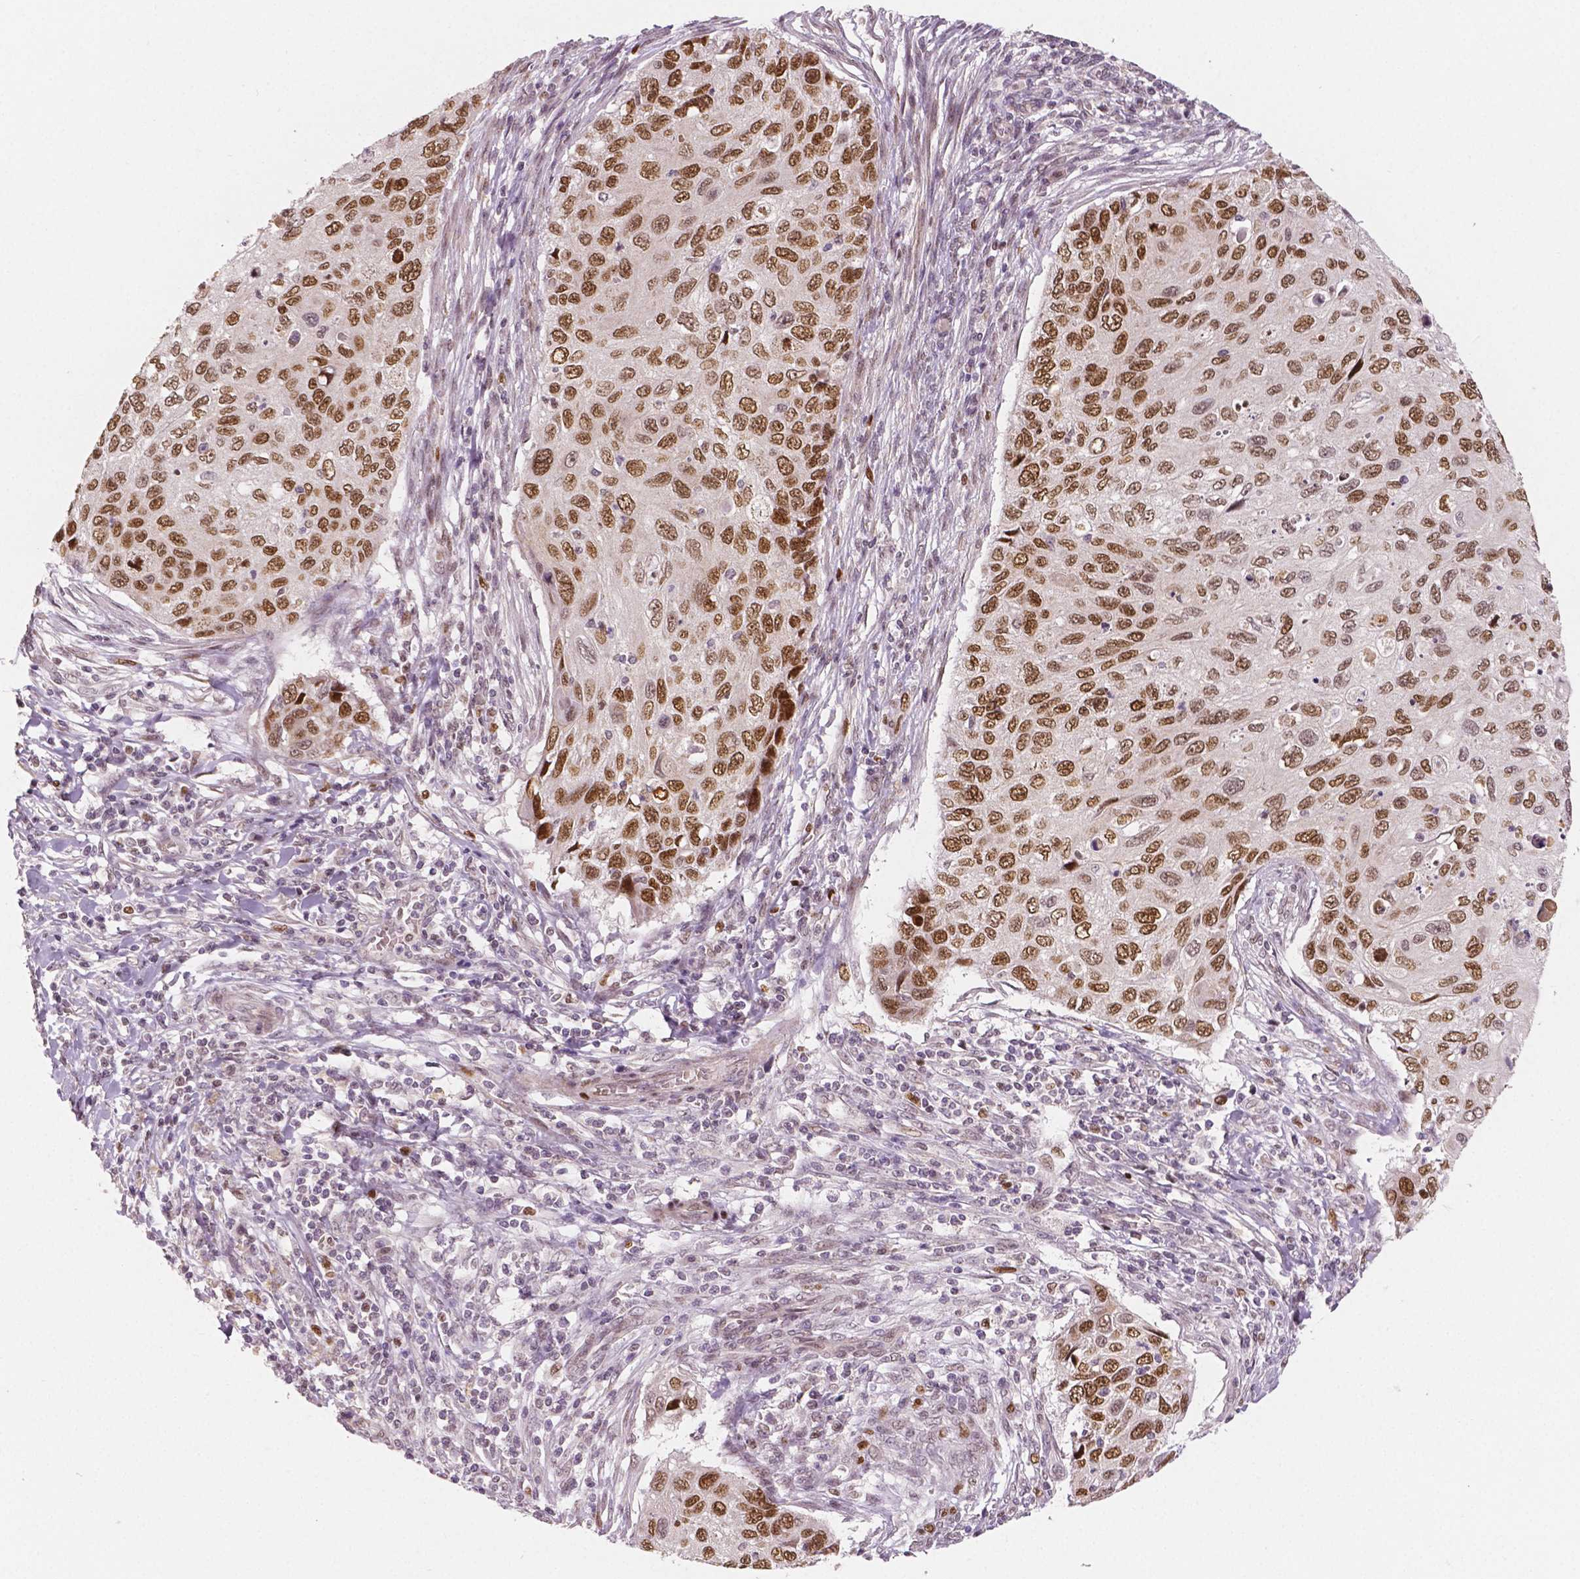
{"staining": {"intensity": "strong", "quantity": ">75%", "location": "nuclear"}, "tissue": "cervical cancer", "cell_type": "Tumor cells", "image_type": "cancer", "snomed": [{"axis": "morphology", "description": "Squamous cell carcinoma, NOS"}, {"axis": "topography", "description": "Cervix"}], "caption": "This is a photomicrograph of immunohistochemistry staining of cervical cancer (squamous cell carcinoma), which shows strong expression in the nuclear of tumor cells.", "gene": "NSD2", "patient": {"sex": "female", "age": 70}}